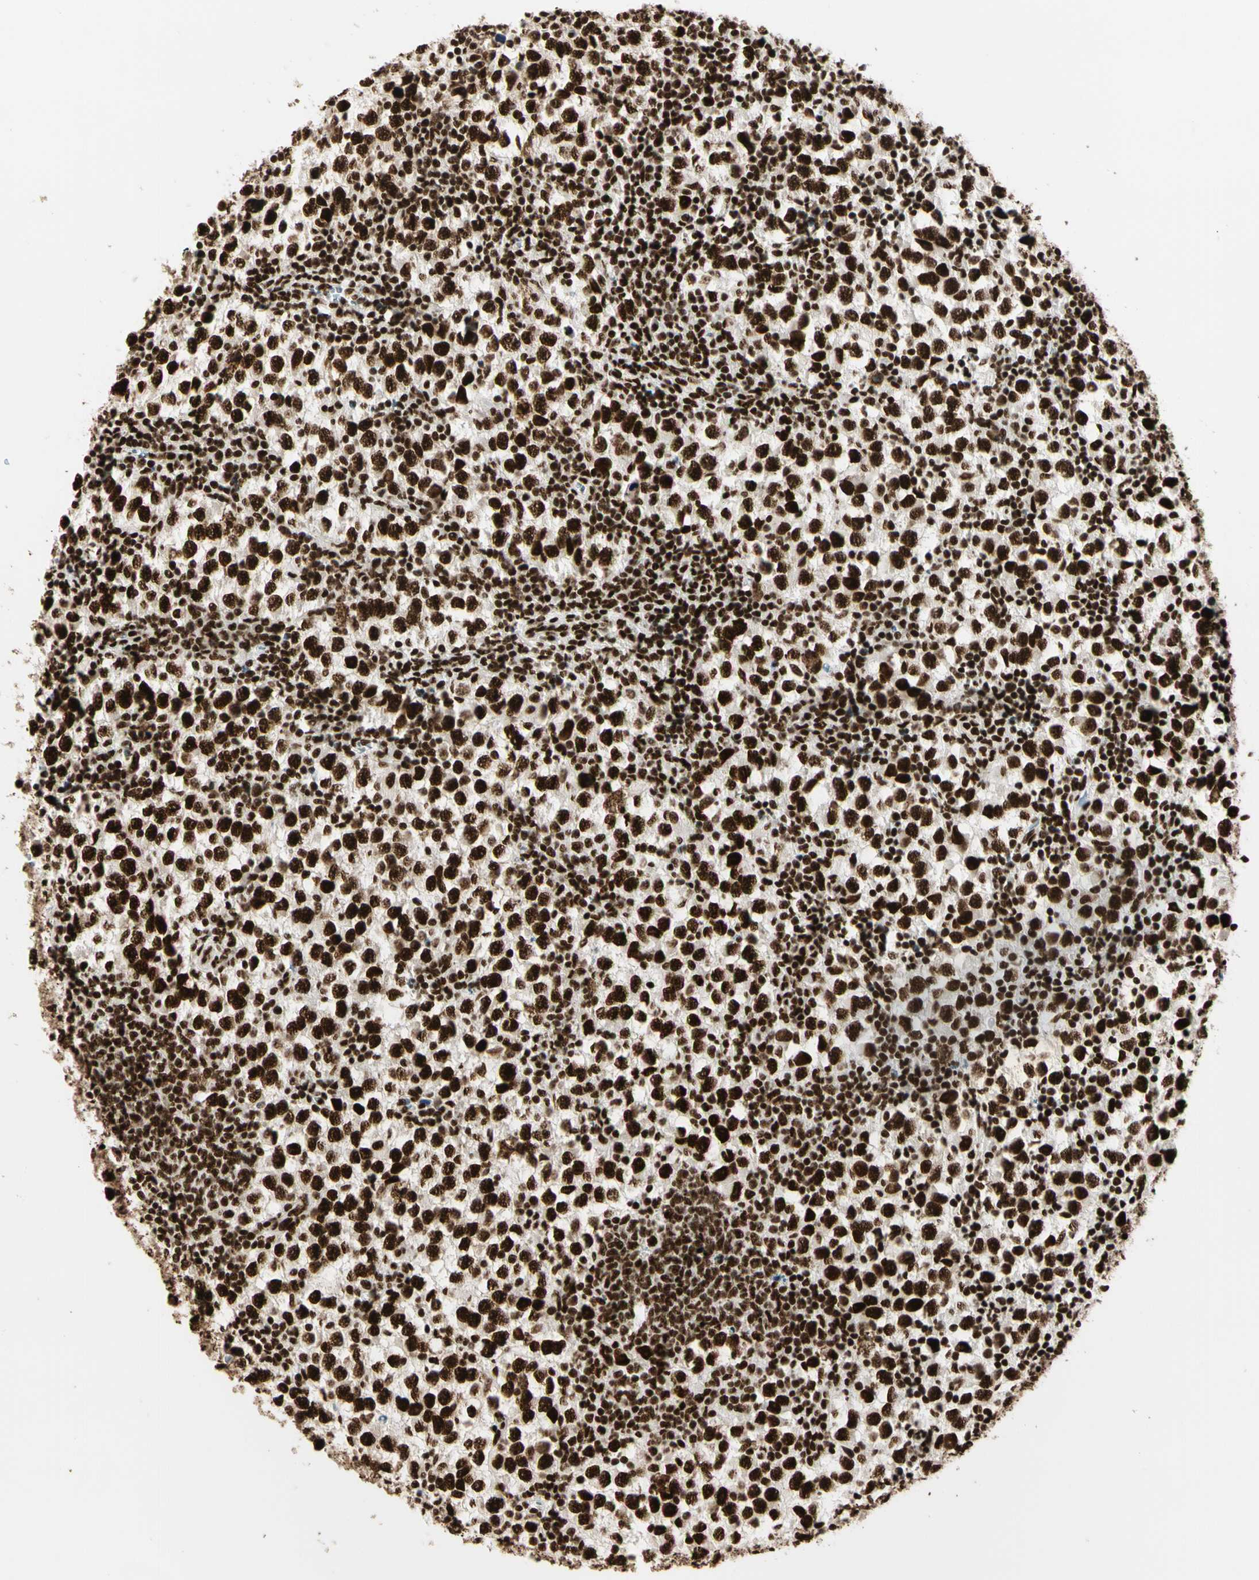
{"staining": {"intensity": "strong", "quantity": ">75%", "location": "nuclear"}, "tissue": "testis cancer", "cell_type": "Tumor cells", "image_type": "cancer", "snomed": [{"axis": "morphology", "description": "Seminoma, NOS"}, {"axis": "topography", "description": "Testis"}], "caption": "An immunohistochemistry micrograph of tumor tissue is shown. Protein staining in brown shows strong nuclear positivity in testis seminoma within tumor cells.", "gene": "CCAR1", "patient": {"sex": "male", "age": 65}}